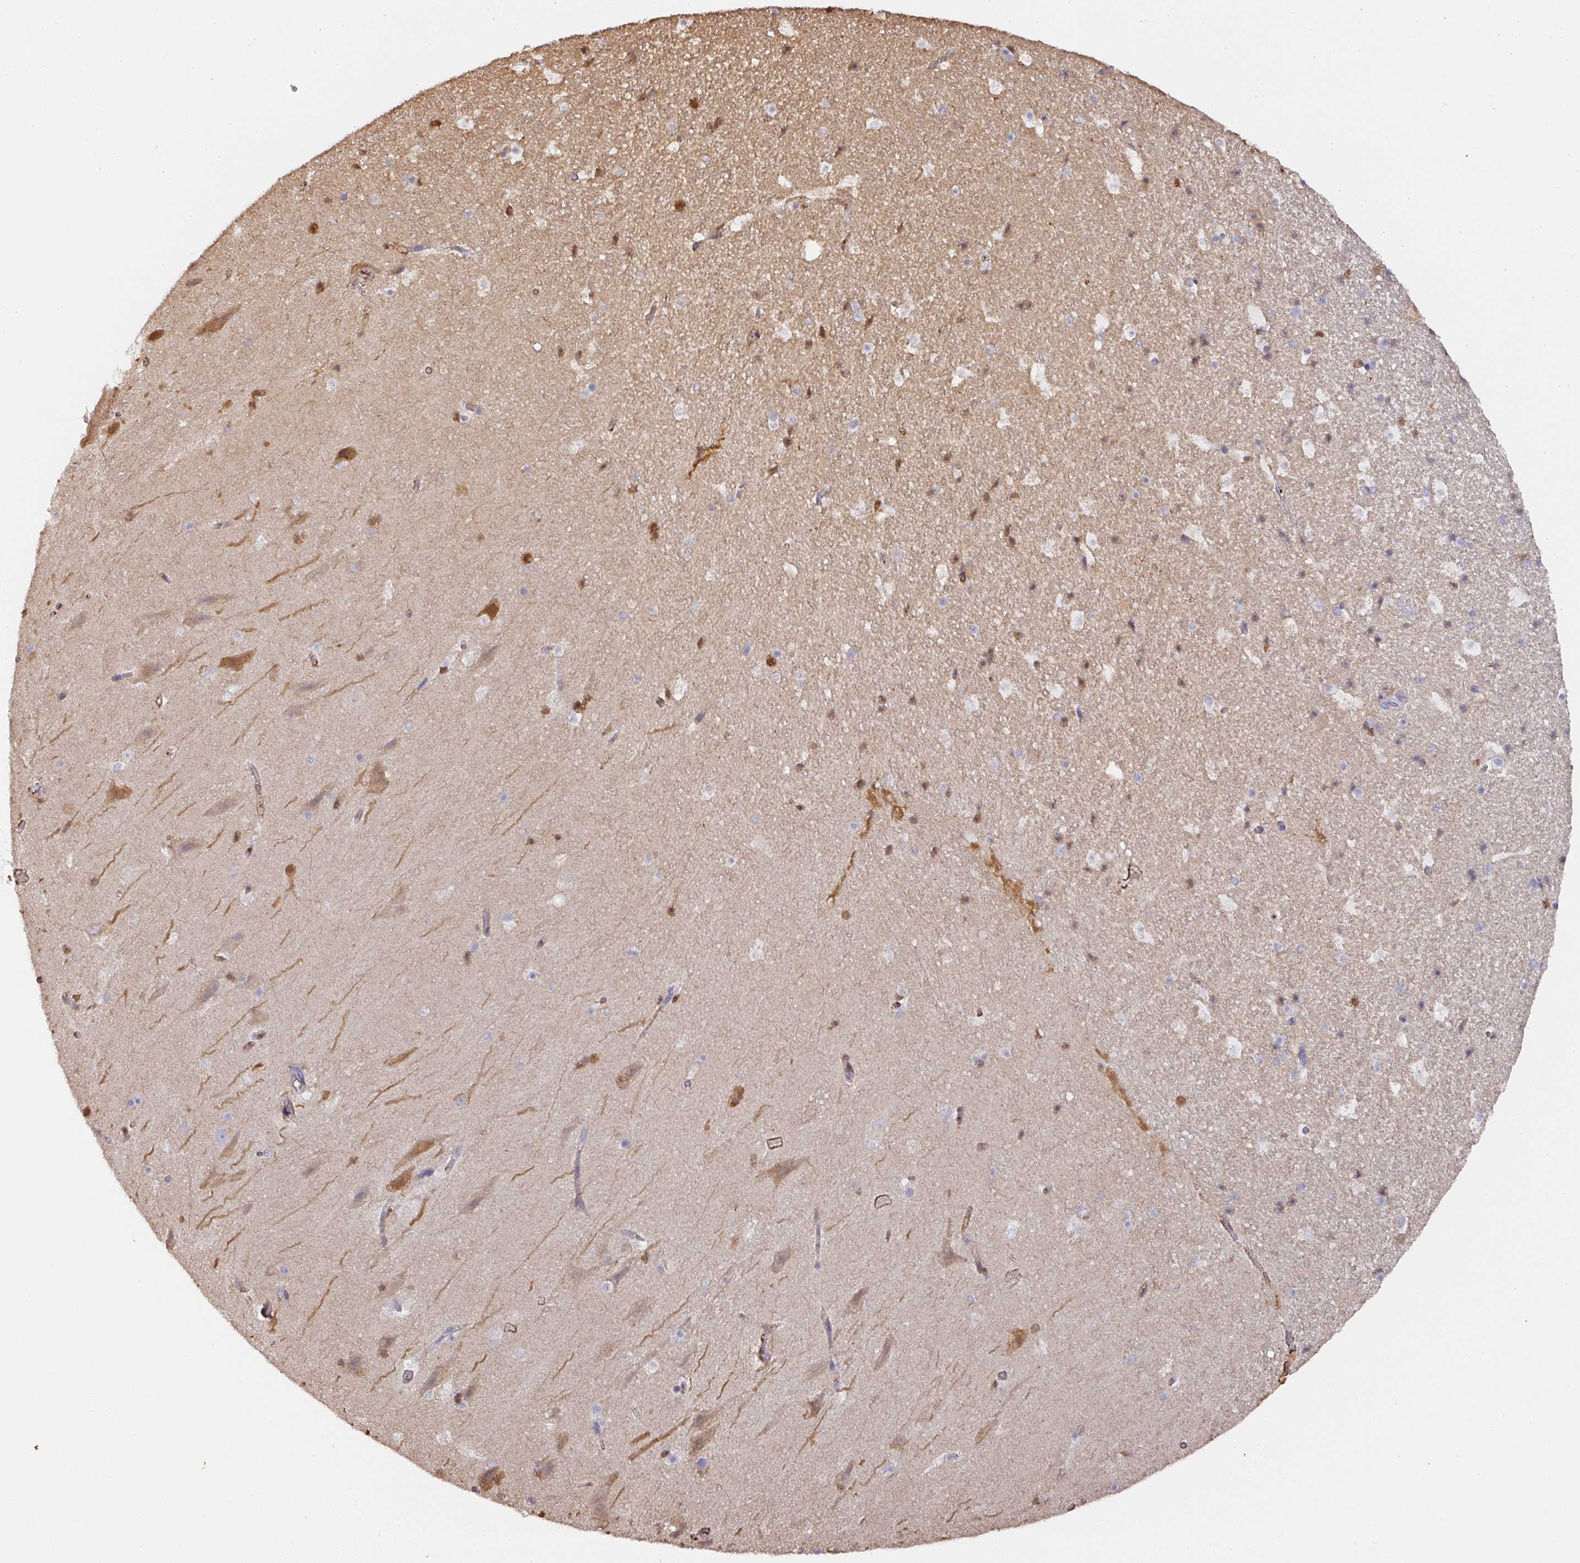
{"staining": {"intensity": "moderate", "quantity": "<25%", "location": "cytoplasmic/membranous,nuclear"}, "tissue": "hippocampus", "cell_type": "Glial cells", "image_type": "normal", "snomed": [{"axis": "morphology", "description": "Normal tissue, NOS"}, {"axis": "topography", "description": "Hippocampus"}], "caption": "A high-resolution photomicrograph shows immunohistochemistry (IHC) staining of unremarkable hippocampus, which shows moderate cytoplasmic/membranous,nuclear staining in about <25% of glial cells. (DAB (3,3'-diaminobenzidine) IHC, brown staining for protein, blue staining for nuclei).", "gene": "ALB", "patient": {"sex": "male", "age": 37}}